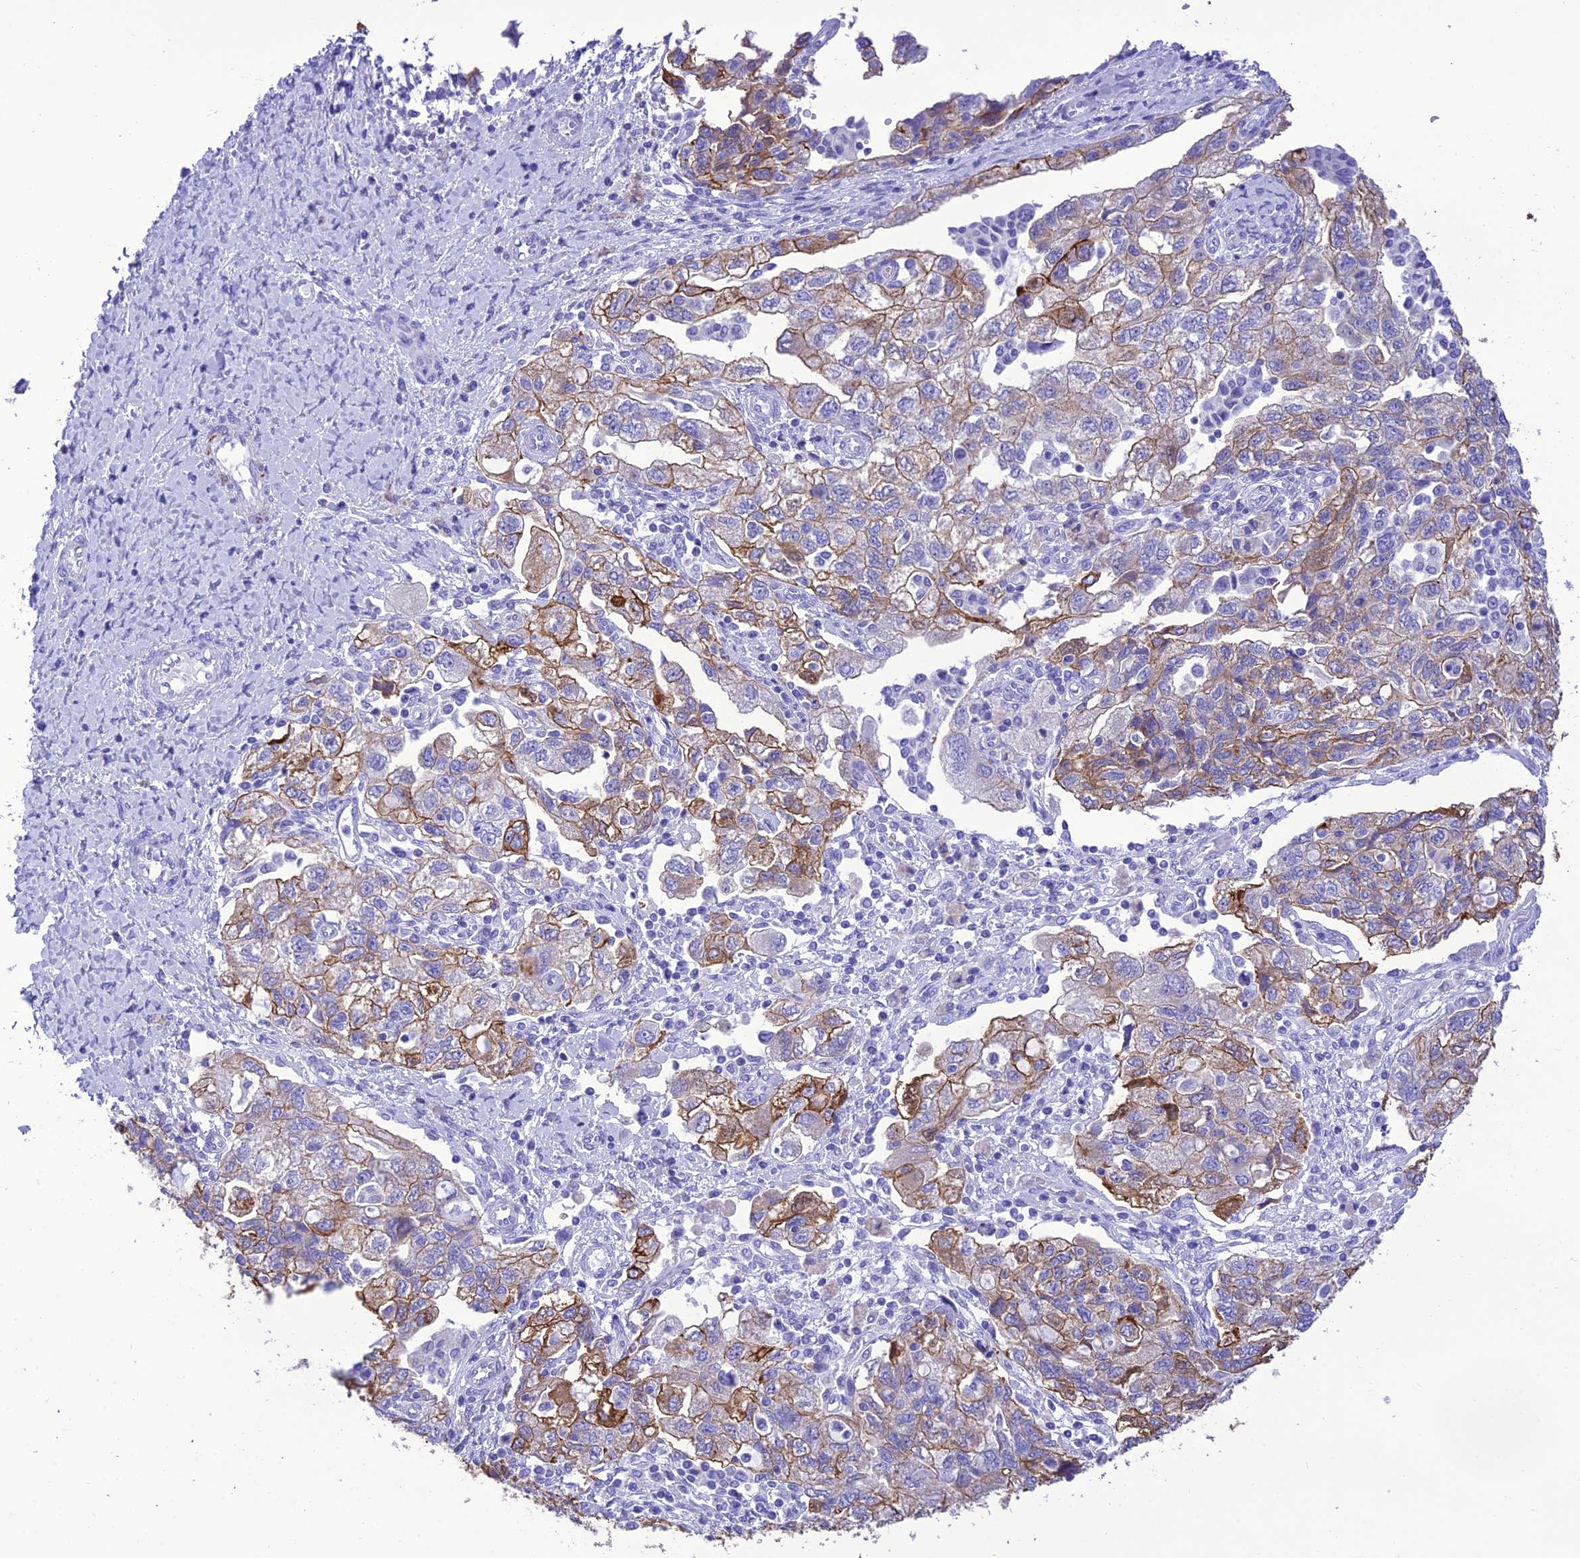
{"staining": {"intensity": "moderate", "quantity": "25%-75%", "location": "cytoplasmic/membranous"}, "tissue": "ovarian cancer", "cell_type": "Tumor cells", "image_type": "cancer", "snomed": [{"axis": "morphology", "description": "Carcinoma, NOS"}, {"axis": "morphology", "description": "Cystadenocarcinoma, serous, NOS"}, {"axis": "topography", "description": "Ovary"}], "caption": "Ovarian cancer stained with a brown dye shows moderate cytoplasmic/membranous positive staining in about 25%-75% of tumor cells.", "gene": "VPS52", "patient": {"sex": "female", "age": 69}}